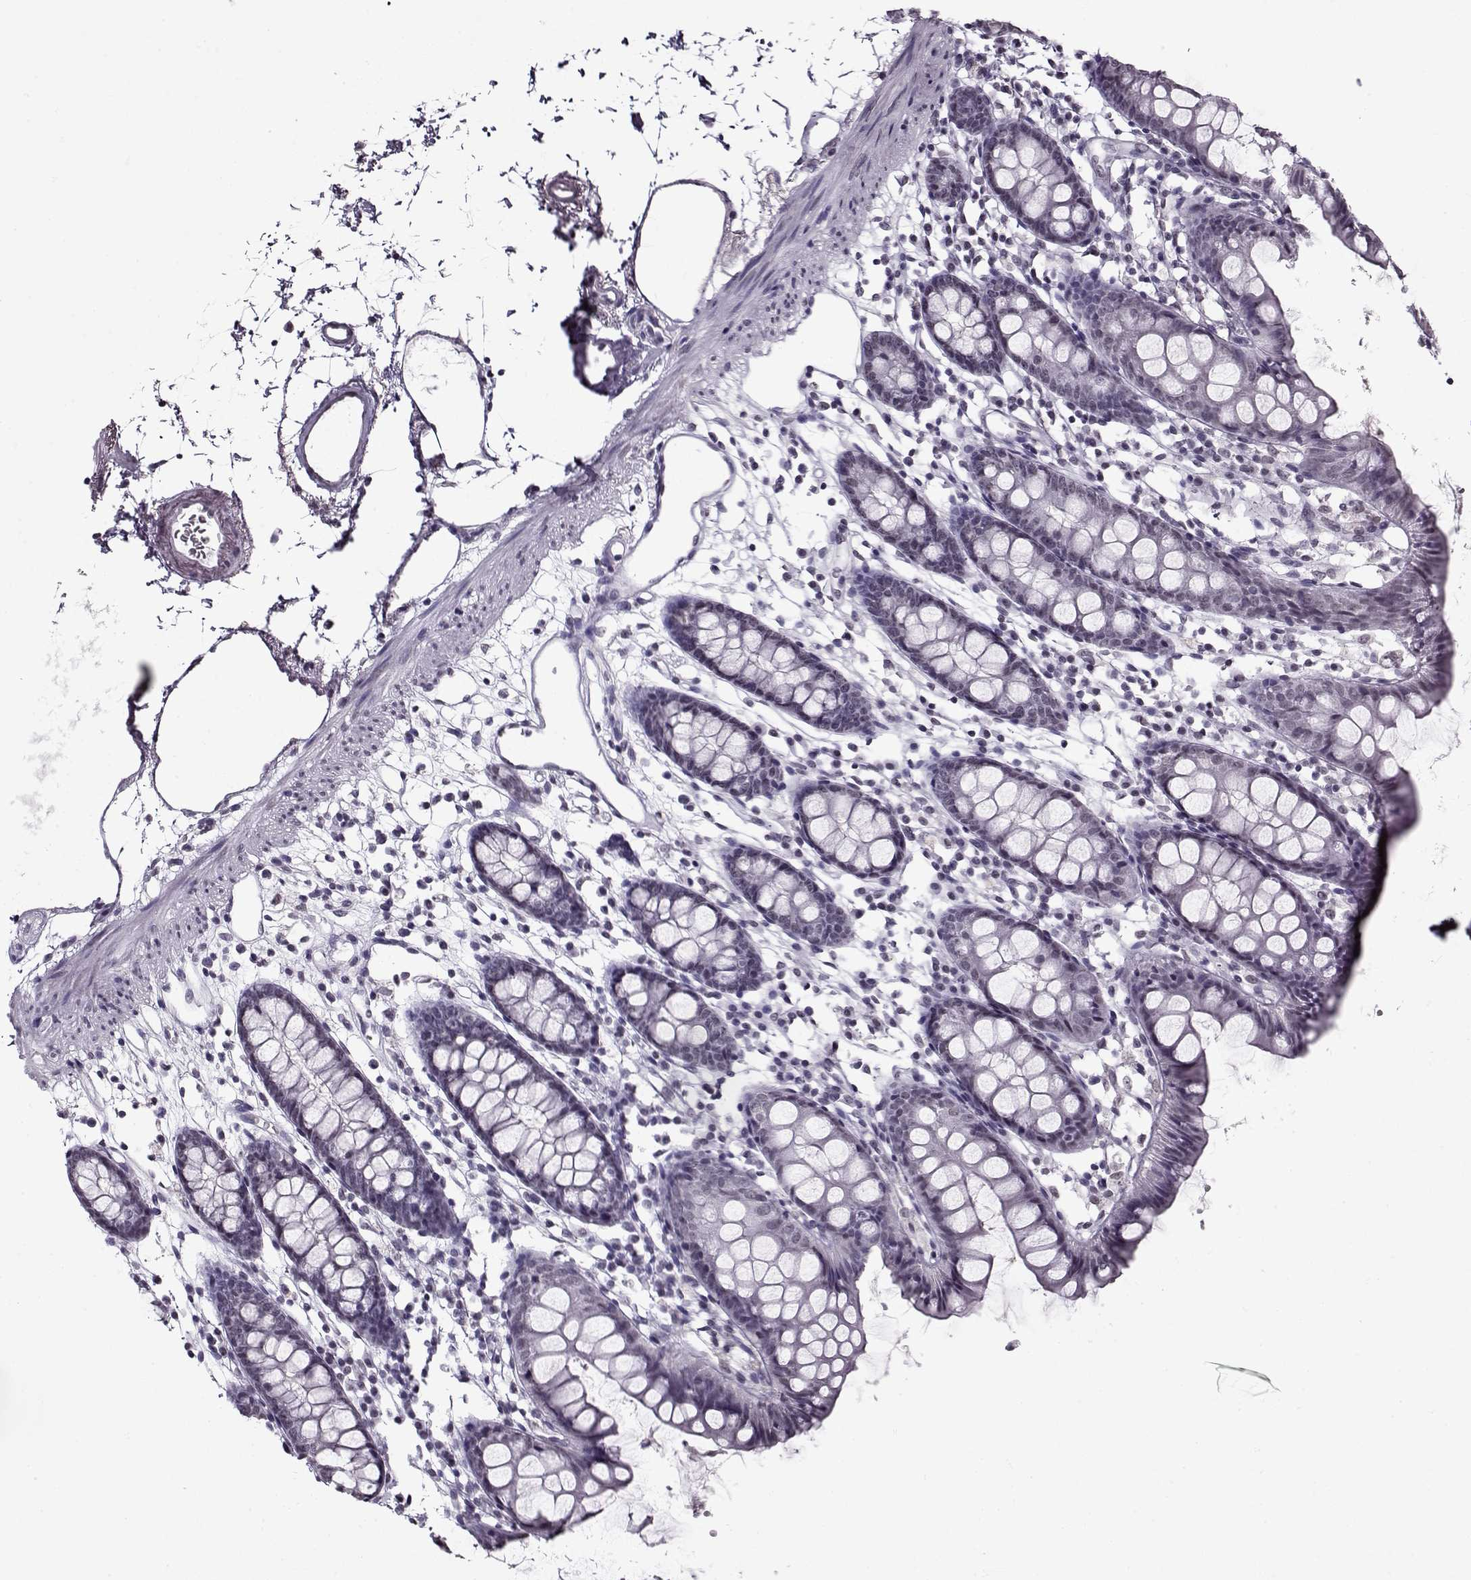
{"staining": {"intensity": "negative", "quantity": "none", "location": "none"}, "tissue": "colon", "cell_type": "Endothelial cells", "image_type": "normal", "snomed": [{"axis": "morphology", "description": "Normal tissue, NOS"}, {"axis": "topography", "description": "Colon"}], "caption": "This is a micrograph of IHC staining of benign colon, which shows no positivity in endothelial cells. Brightfield microscopy of immunohistochemistry stained with DAB (3,3'-diaminobenzidine) (brown) and hematoxylin (blue), captured at high magnification.", "gene": "PRMT8", "patient": {"sex": "female", "age": 84}}